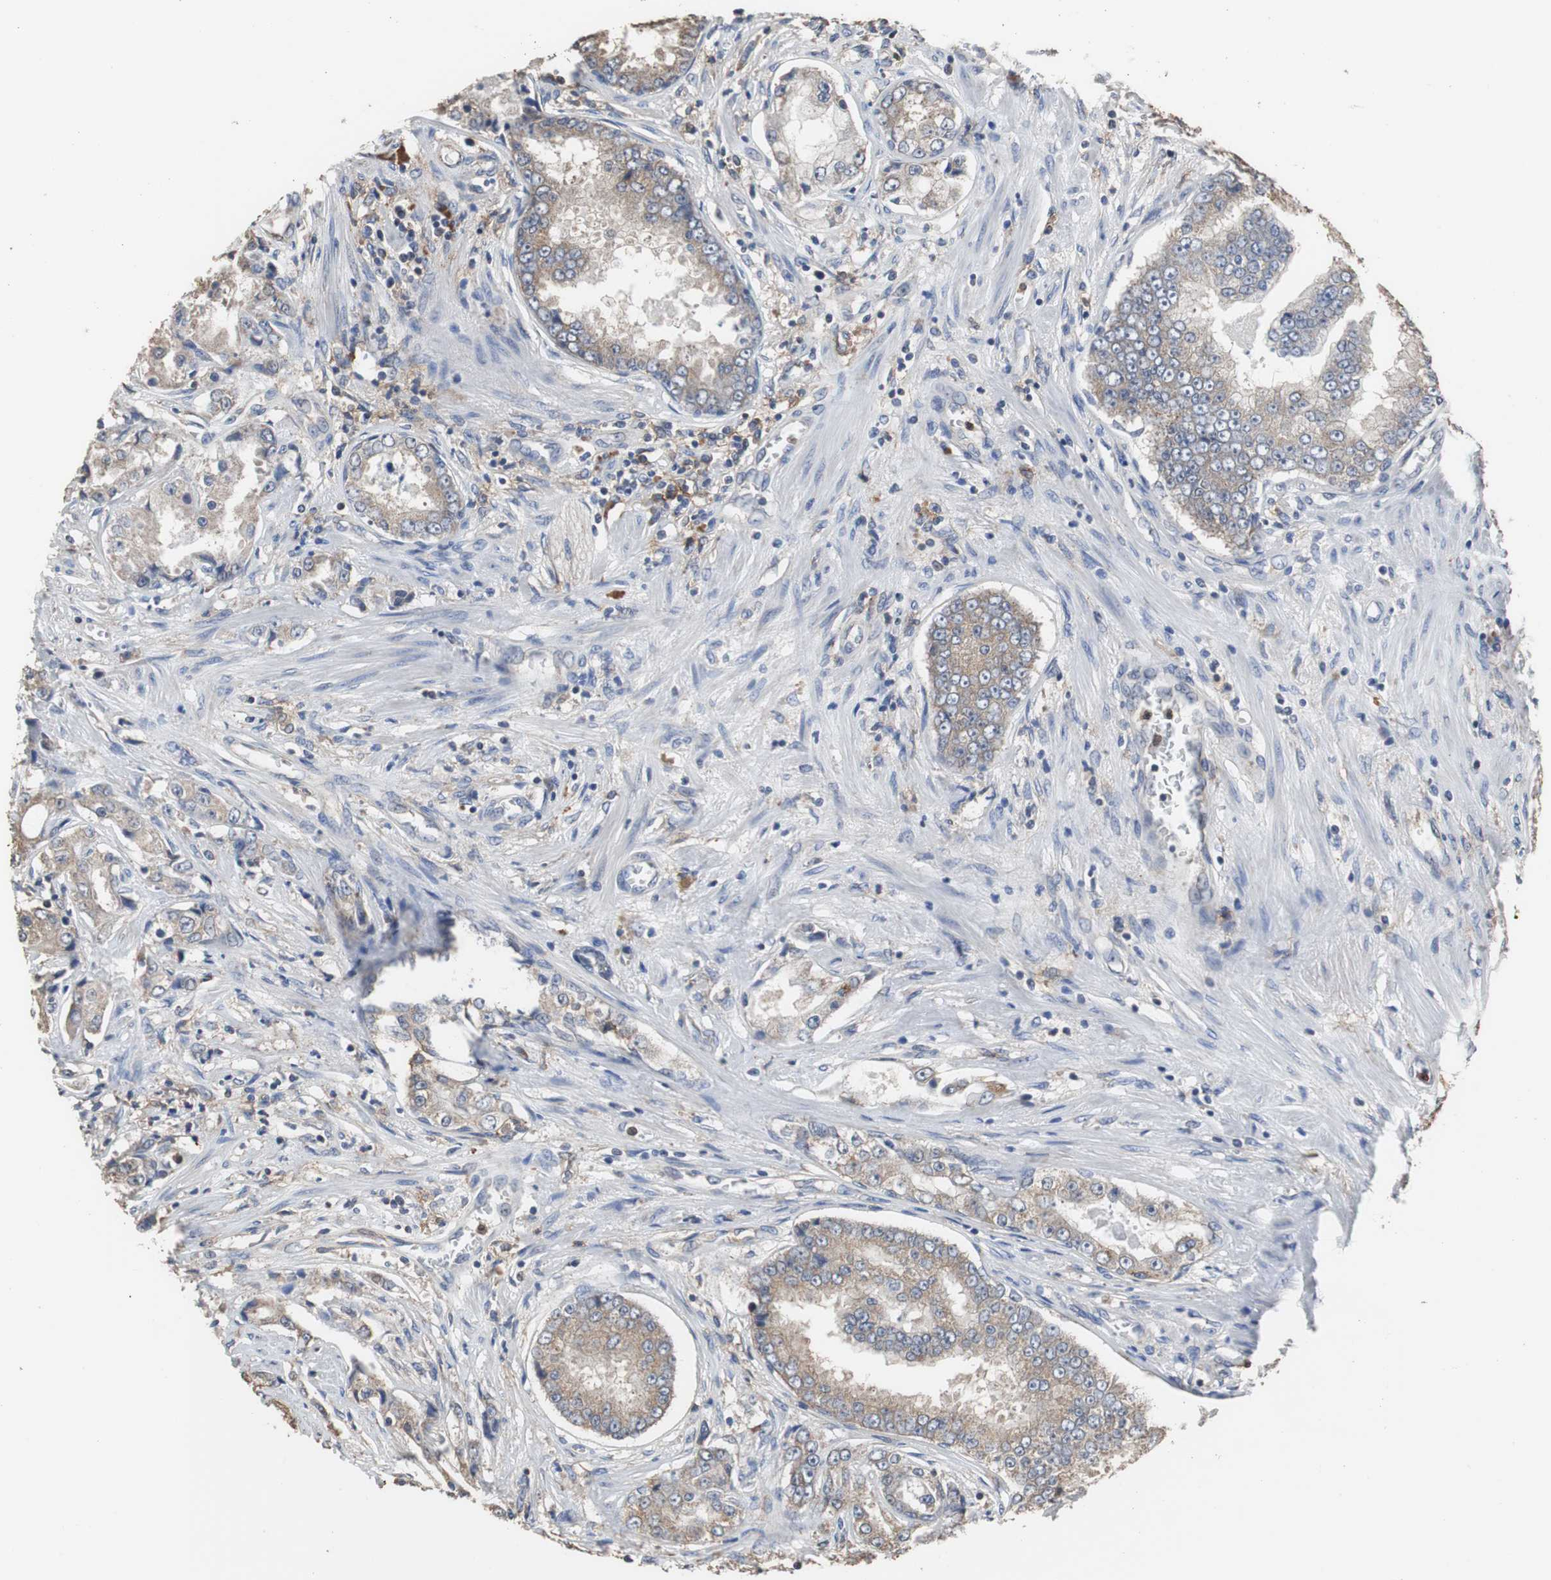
{"staining": {"intensity": "weak", "quantity": ">75%", "location": "cytoplasmic/membranous"}, "tissue": "prostate cancer", "cell_type": "Tumor cells", "image_type": "cancer", "snomed": [{"axis": "morphology", "description": "Adenocarcinoma, High grade"}, {"axis": "topography", "description": "Prostate"}], "caption": "Human prostate cancer stained for a protein (brown) demonstrates weak cytoplasmic/membranous positive positivity in approximately >75% of tumor cells.", "gene": "SCIMP", "patient": {"sex": "male", "age": 73}}